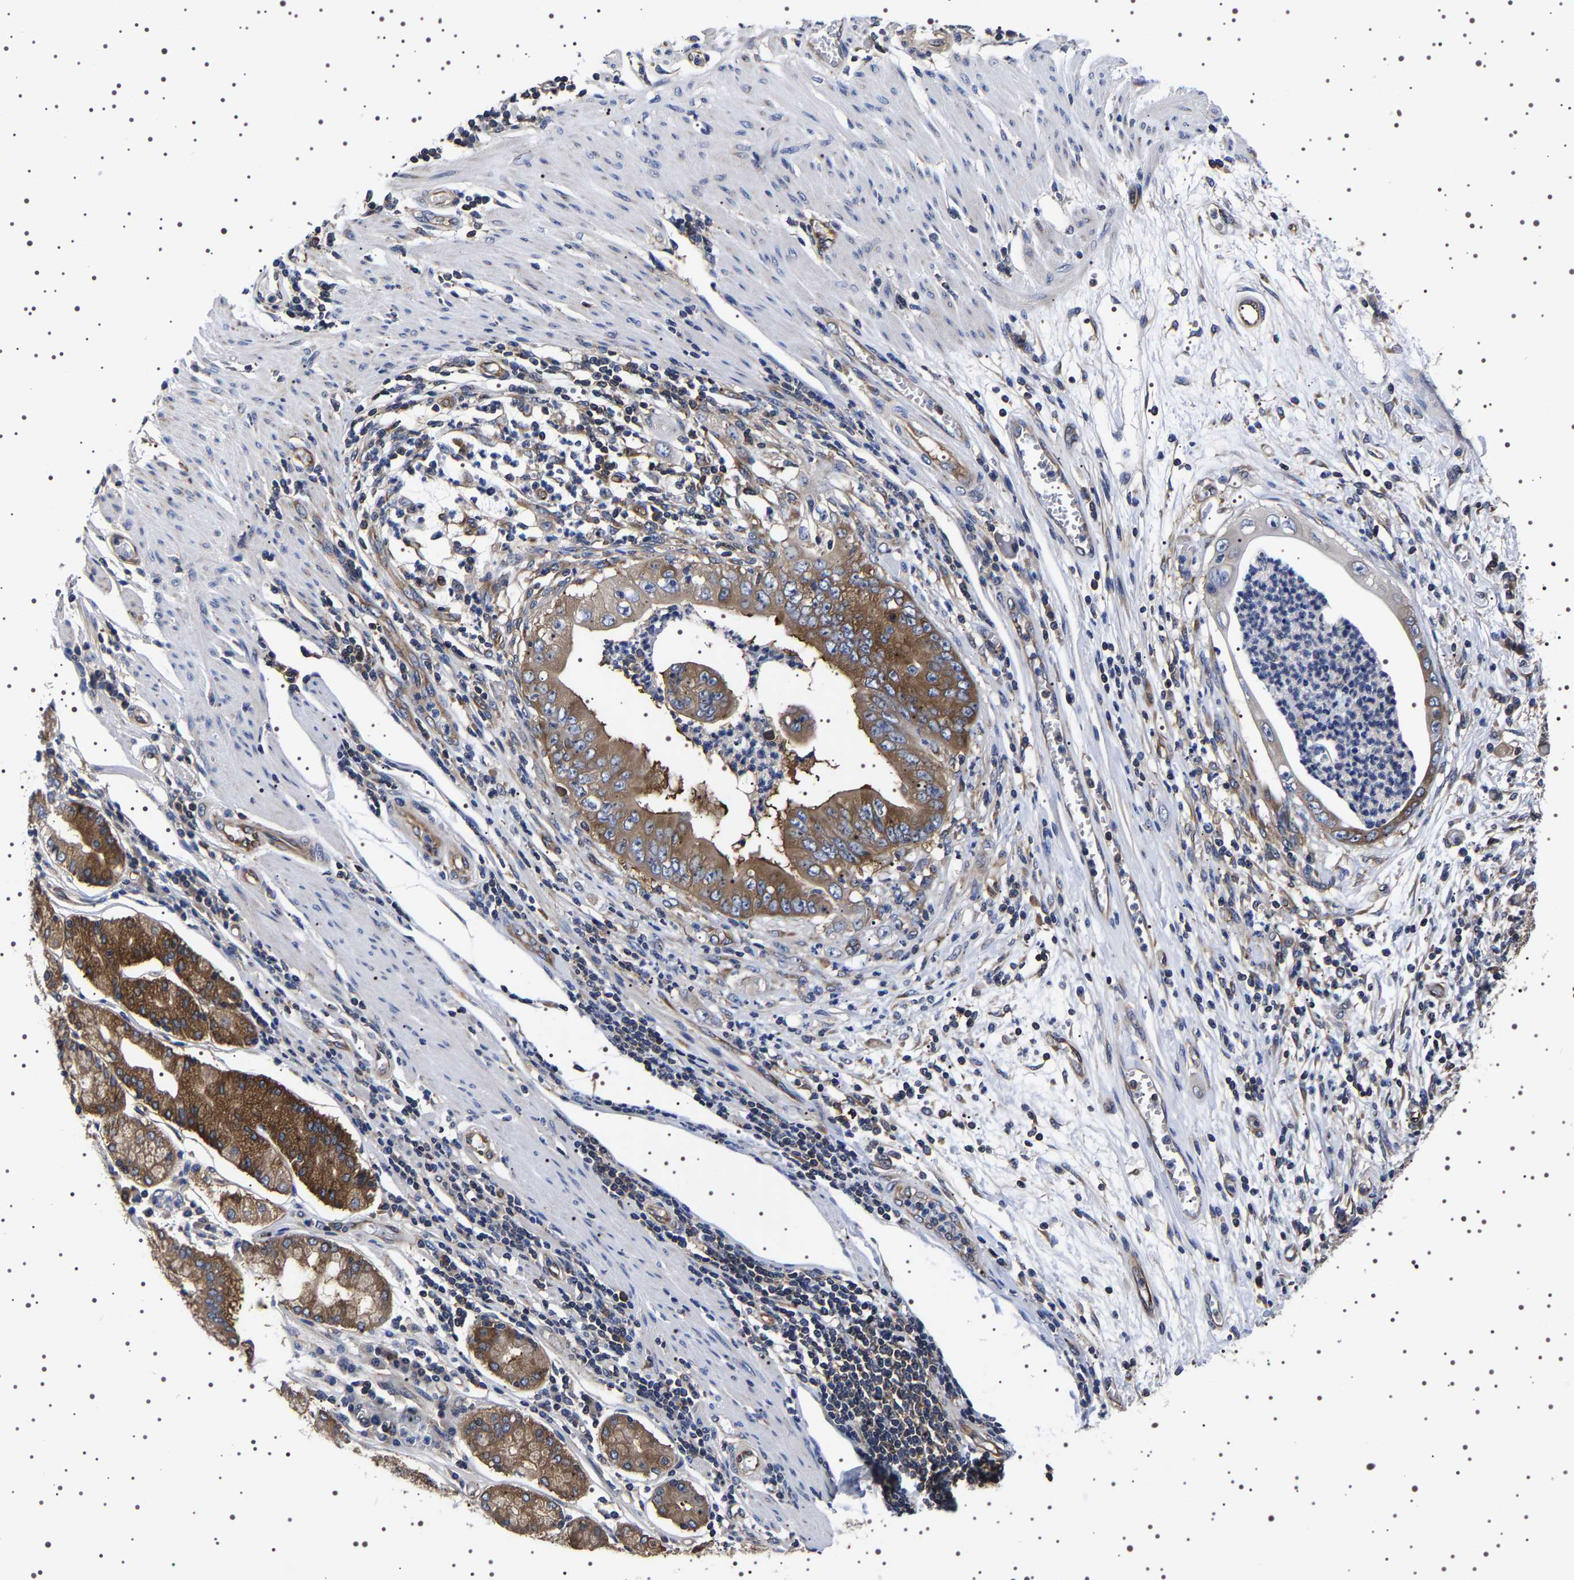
{"staining": {"intensity": "strong", "quantity": "25%-75%", "location": "cytoplasmic/membranous"}, "tissue": "stomach cancer", "cell_type": "Tumor cells", "image_type": "cancer", "snomed": [{"axis": "morphology", "description": "Adenocarcinoma, NOS"}, {"axis": "topography", "description": "Stomach"}], "caption": "A micrograph of human adenocarcinoma (stomach) stained for a protein shows strong cytoplasmic/membranous brown staining in tumor cells.", "gene": "DARS1", "patient": {"sex": "female", "age": 73}}